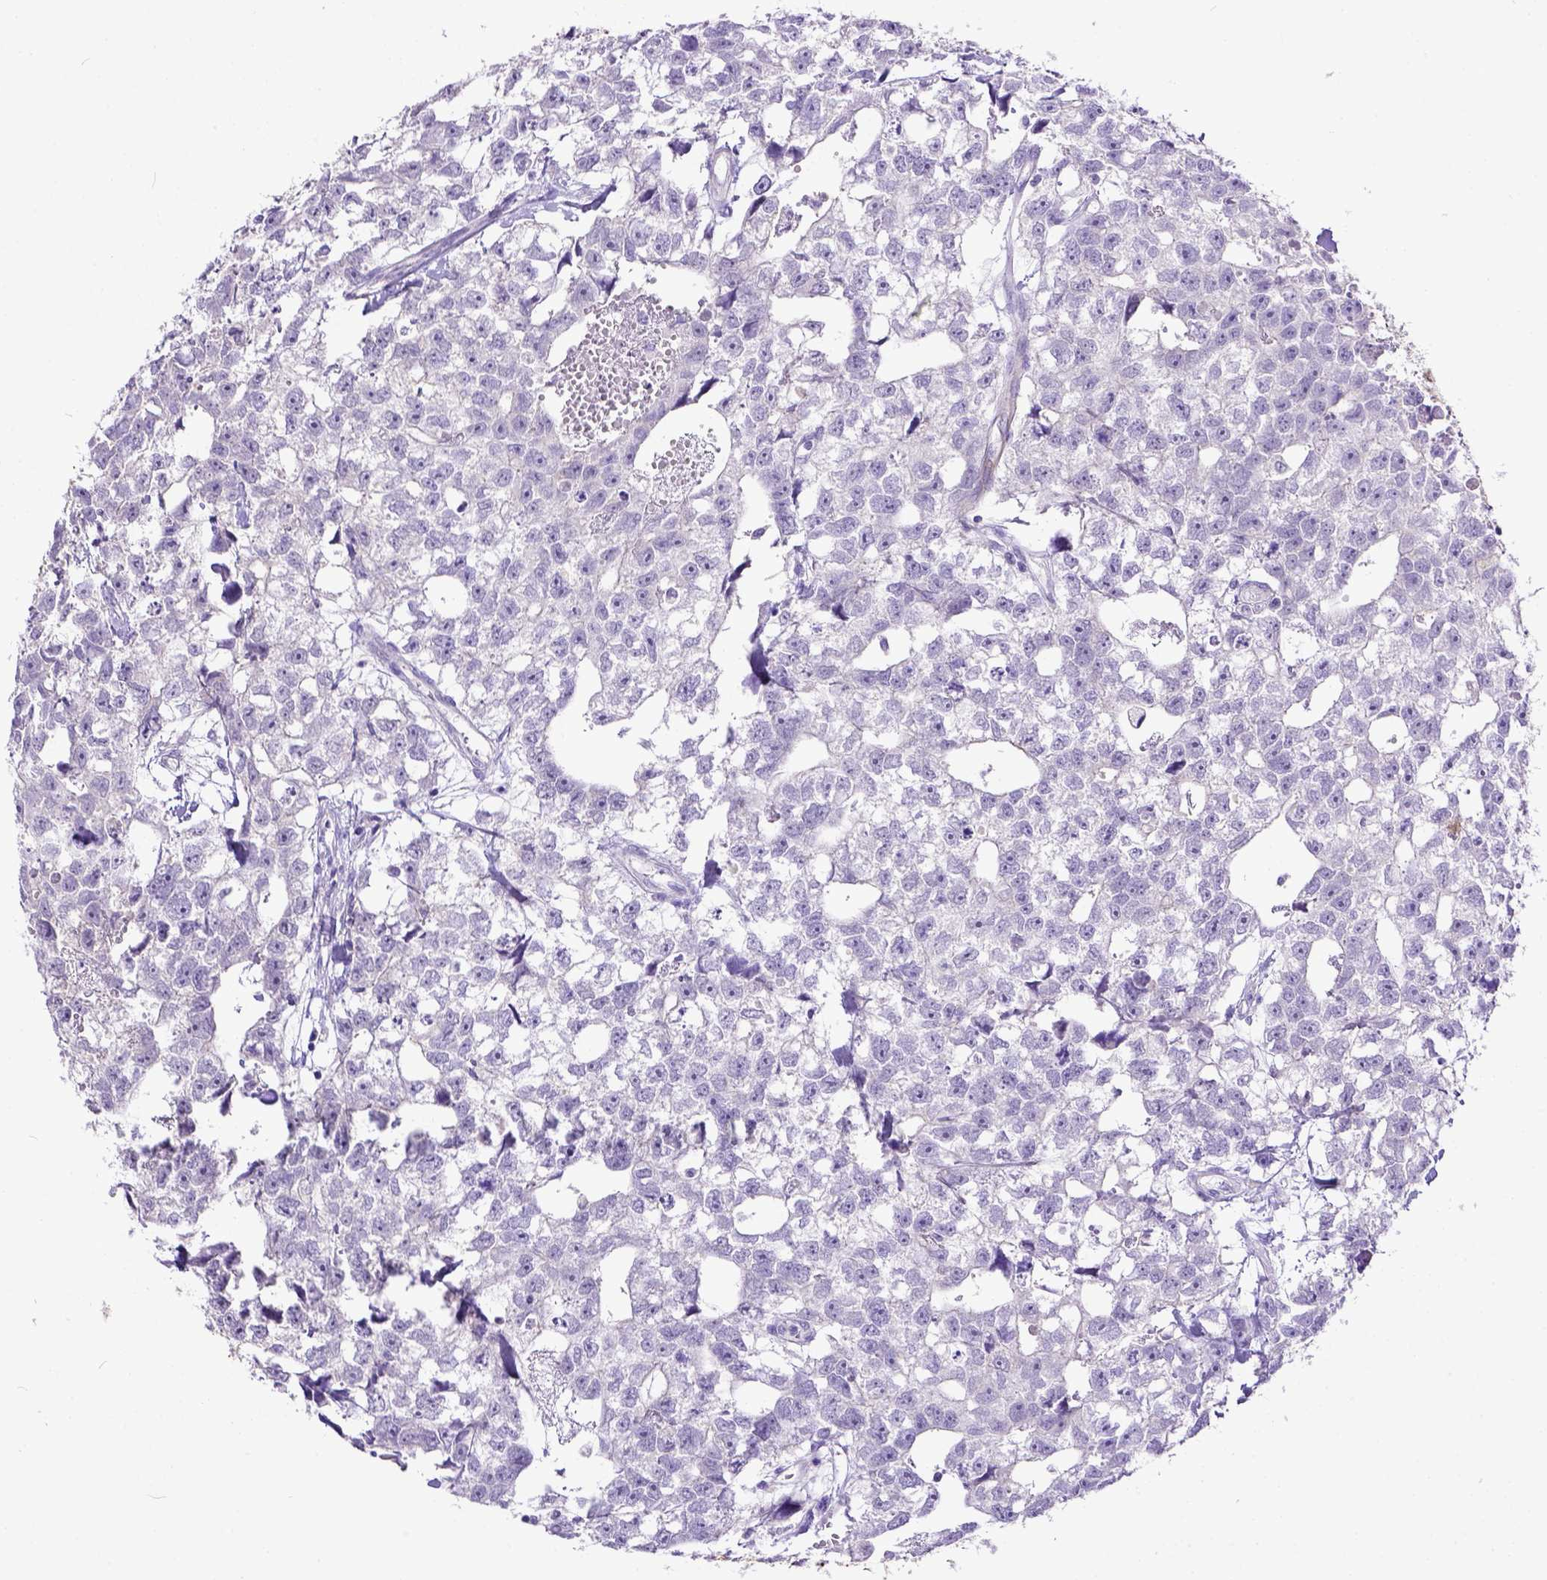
{"staining": {"intensity": "negative", "quantity": "none", "location": "none"}, "tissue": "testis cancer", "cell_type": "Tumor cells", "image_type": "cancer", "snomed": [{"axis": "morphology", "description": "Carcinoma, Embryonal, NOS"}, {"axis": "morphology", "description": "Teratoma, malignant, NOS"}, {"axis": "topography", "description": "Testis"}], "caption": "This is an IHC histopathology image of human embryonal carcinoma (testis). There is no positivity in tumor cells.", "gene": "KIT", "patient": {"sex": "male", "age": 44}}